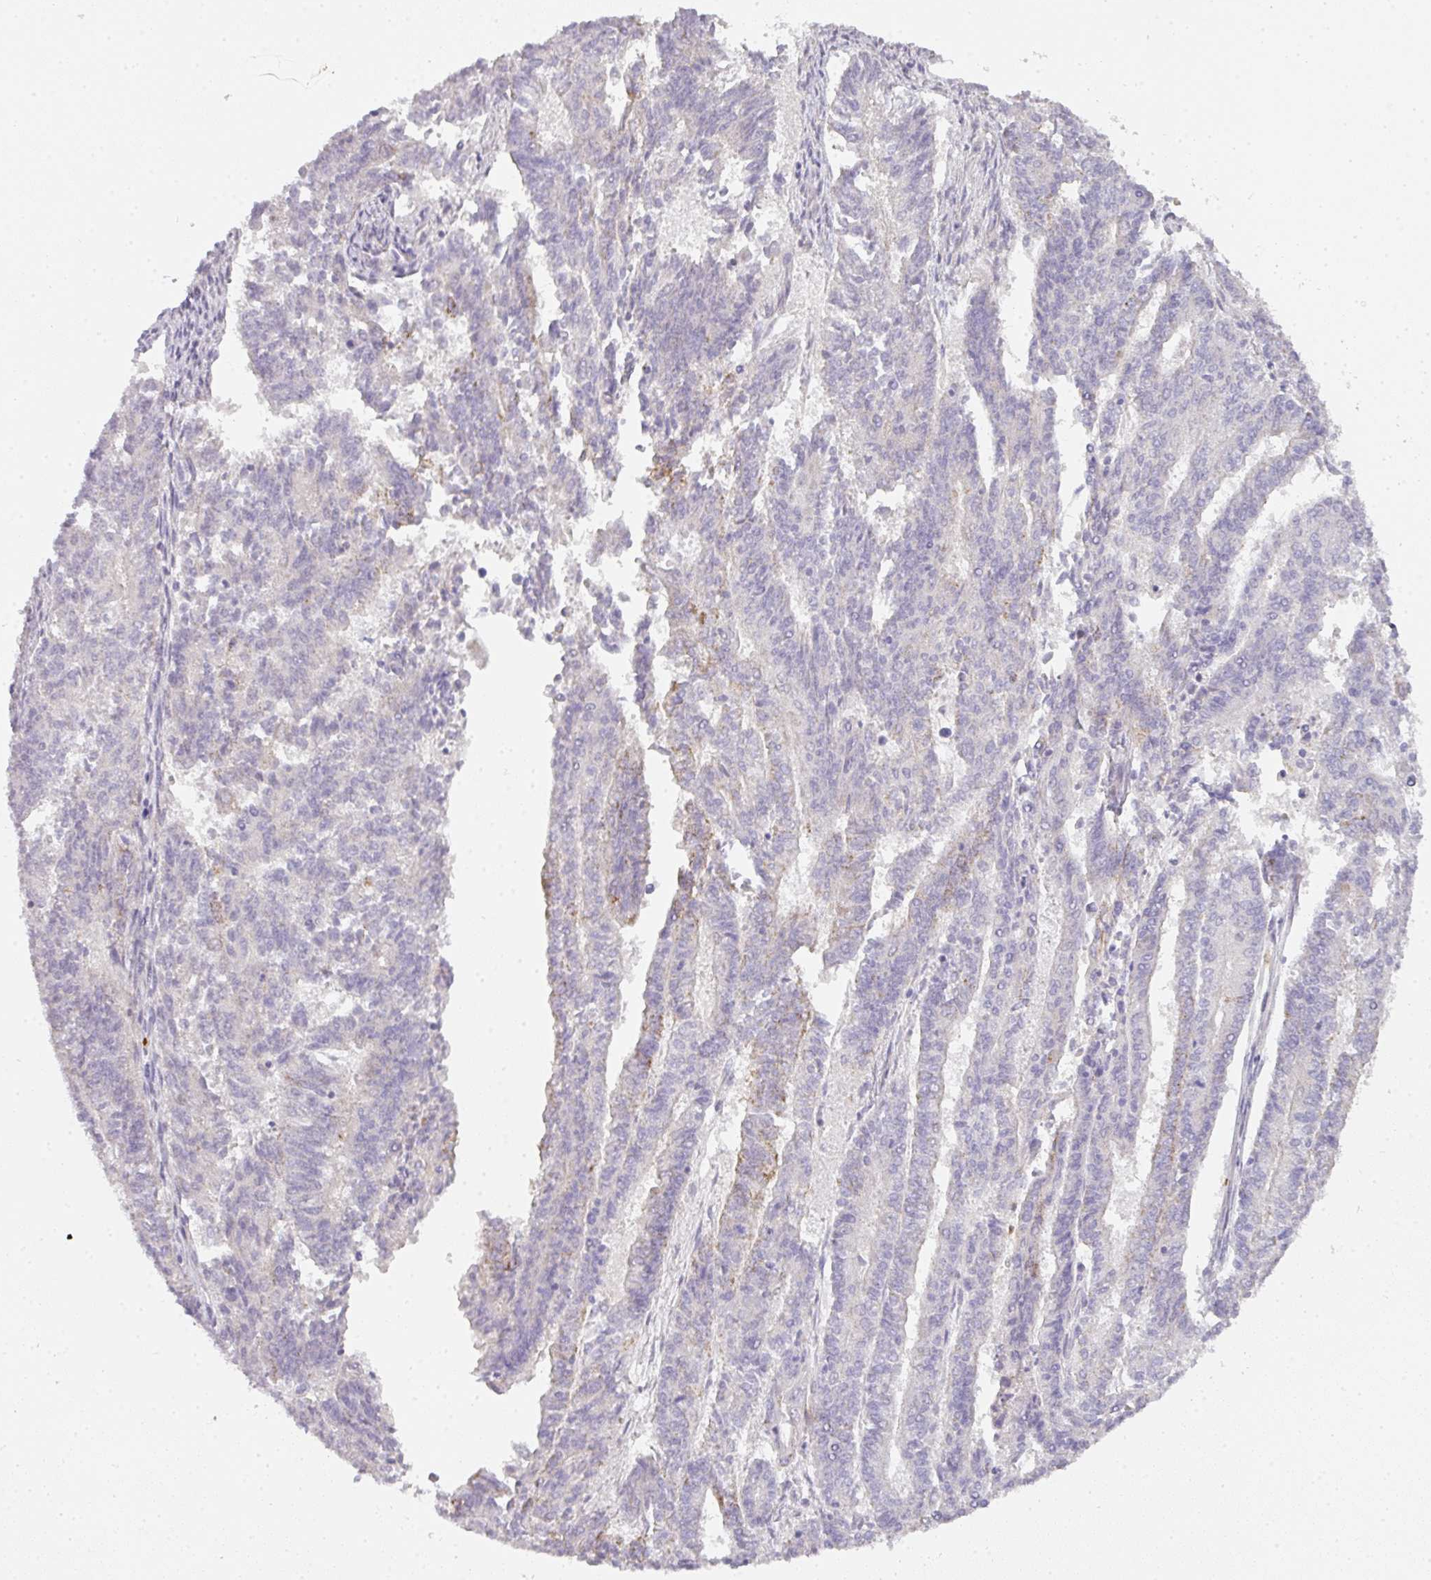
{"staining": {"intensity": "moderate", "quantity": "<25%", "location": "cytoplasmic/membranous"}, "tissue": "endometrial cancer", "cell_type": "Tumor cells", "image_type": "cancer", "snomed": [{"axis": "morphology", "description": "Adenocarcinoma, NOS"}, {"axis": "topography", "description": "Endometrium"}], "caption": "Immunohistochemical staining of endometrial adenocarcinoma displays low levels of moderate cytoplasmic/membranous protein expression in approximately <25% of tumor cells.", "gene": "HHEX", "patient": {"sex": "female", "age": 59}}